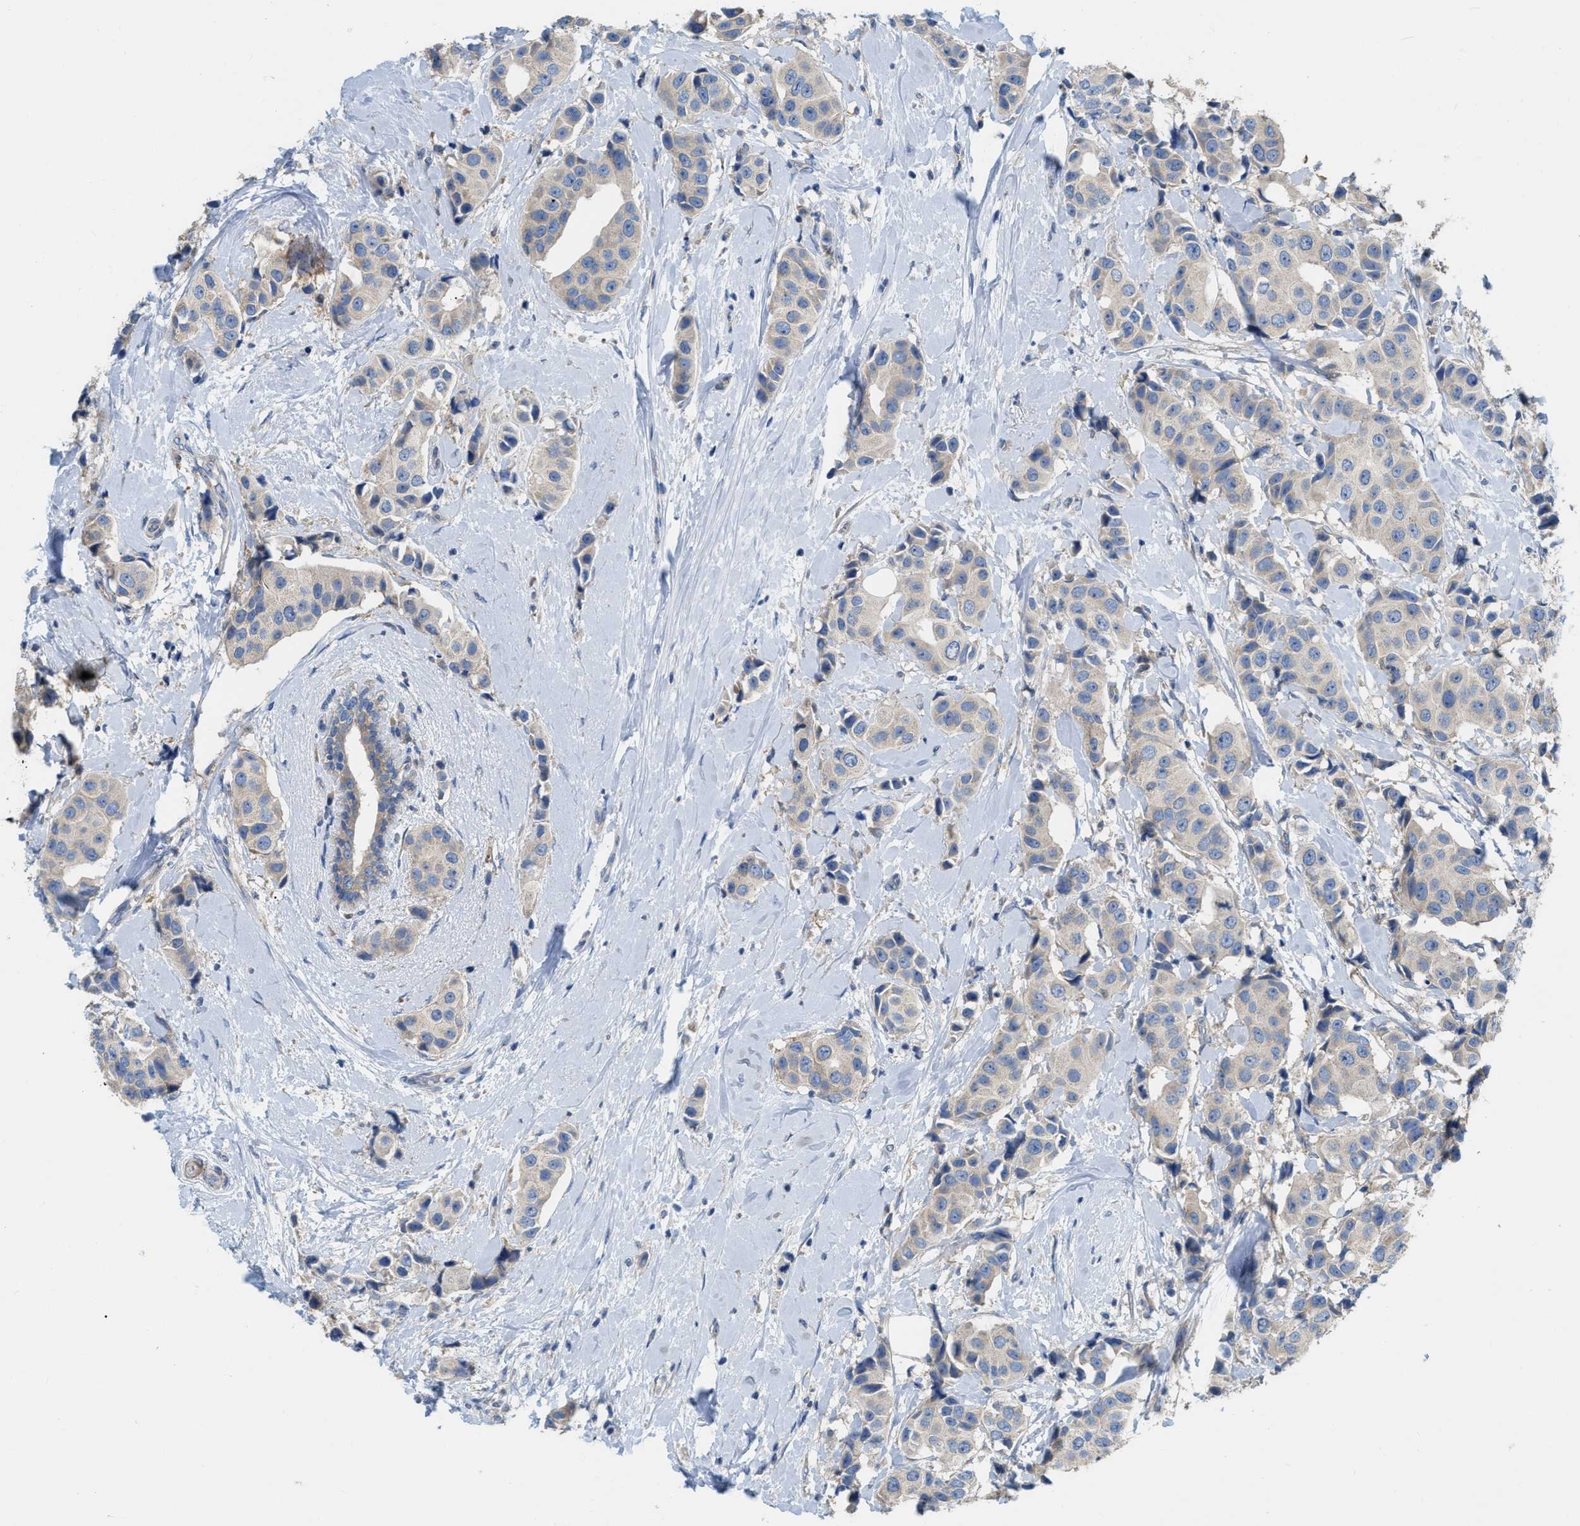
{"staining": {"intensity": "weak", "quantity": ">75%", "location": "cytoplasmic/membranous"}, "tissue": "breast cancer", "cell_type": "Tumor cells", "image_type": "cancer", "snomed": [{"axis": "morphology", "description": "Normal tissue, NOS"}, {"axis": "morphology", "description": "Duct carcinoma"}, {"axis": "topography", "description": "Breast"}], "caption": "Immunohistochemistry histopathology image of neoplastic tissue: breast cancer (infiltrating ductal carcinoma) stained using immunohistochemistry reveals low levels of weak protein expression localized specifically in the cytoplasmic/membranous of tumor cells, appearing as a cytoplasmic/membranous brown color.", "gene": "DHX58", "patient": {"sex": "female", "age": 39}}